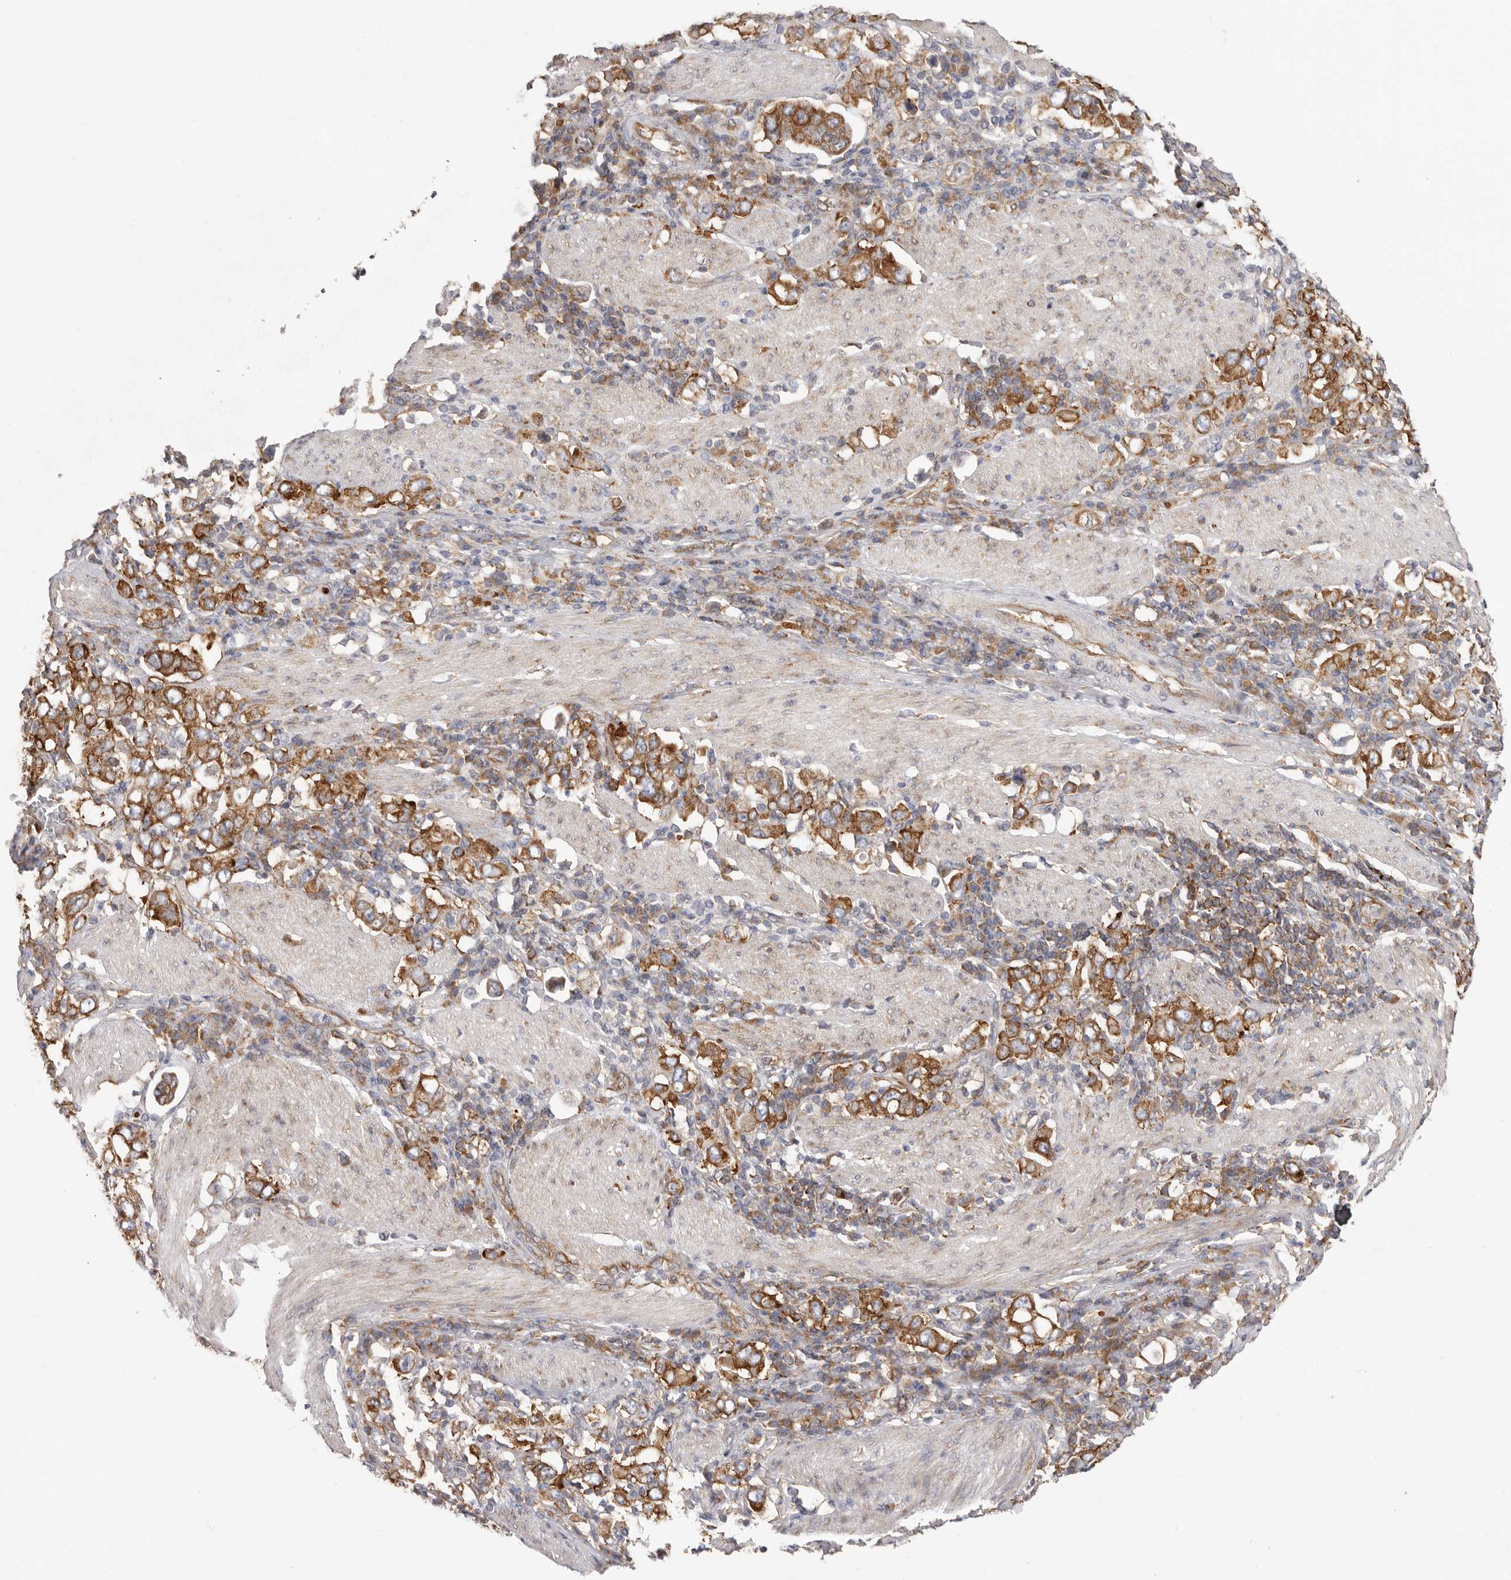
{"staining": {"intensity": "moderate", "quantity": ">75%", "location": "cytoplasmic/membranous"}, "tissue": "stomach cancer", "cell_type": "Tumor cells", "image_type": "cancer", "snomed": [{"axis": "morphology", "description": "Adenocarcinoma, NOS"}, {"axis": "topography", "description": "Stomach, upper"}], "caption": "Approximately >75% of tumor cells in adenocarcinoma (stomach) demonstrate moderate cytoplasmic/membranous protein positivity as visualized by brown immunohistochemical staining.", "gene": "SERBP1", "patient": {"sex": "male", "age": 62}}